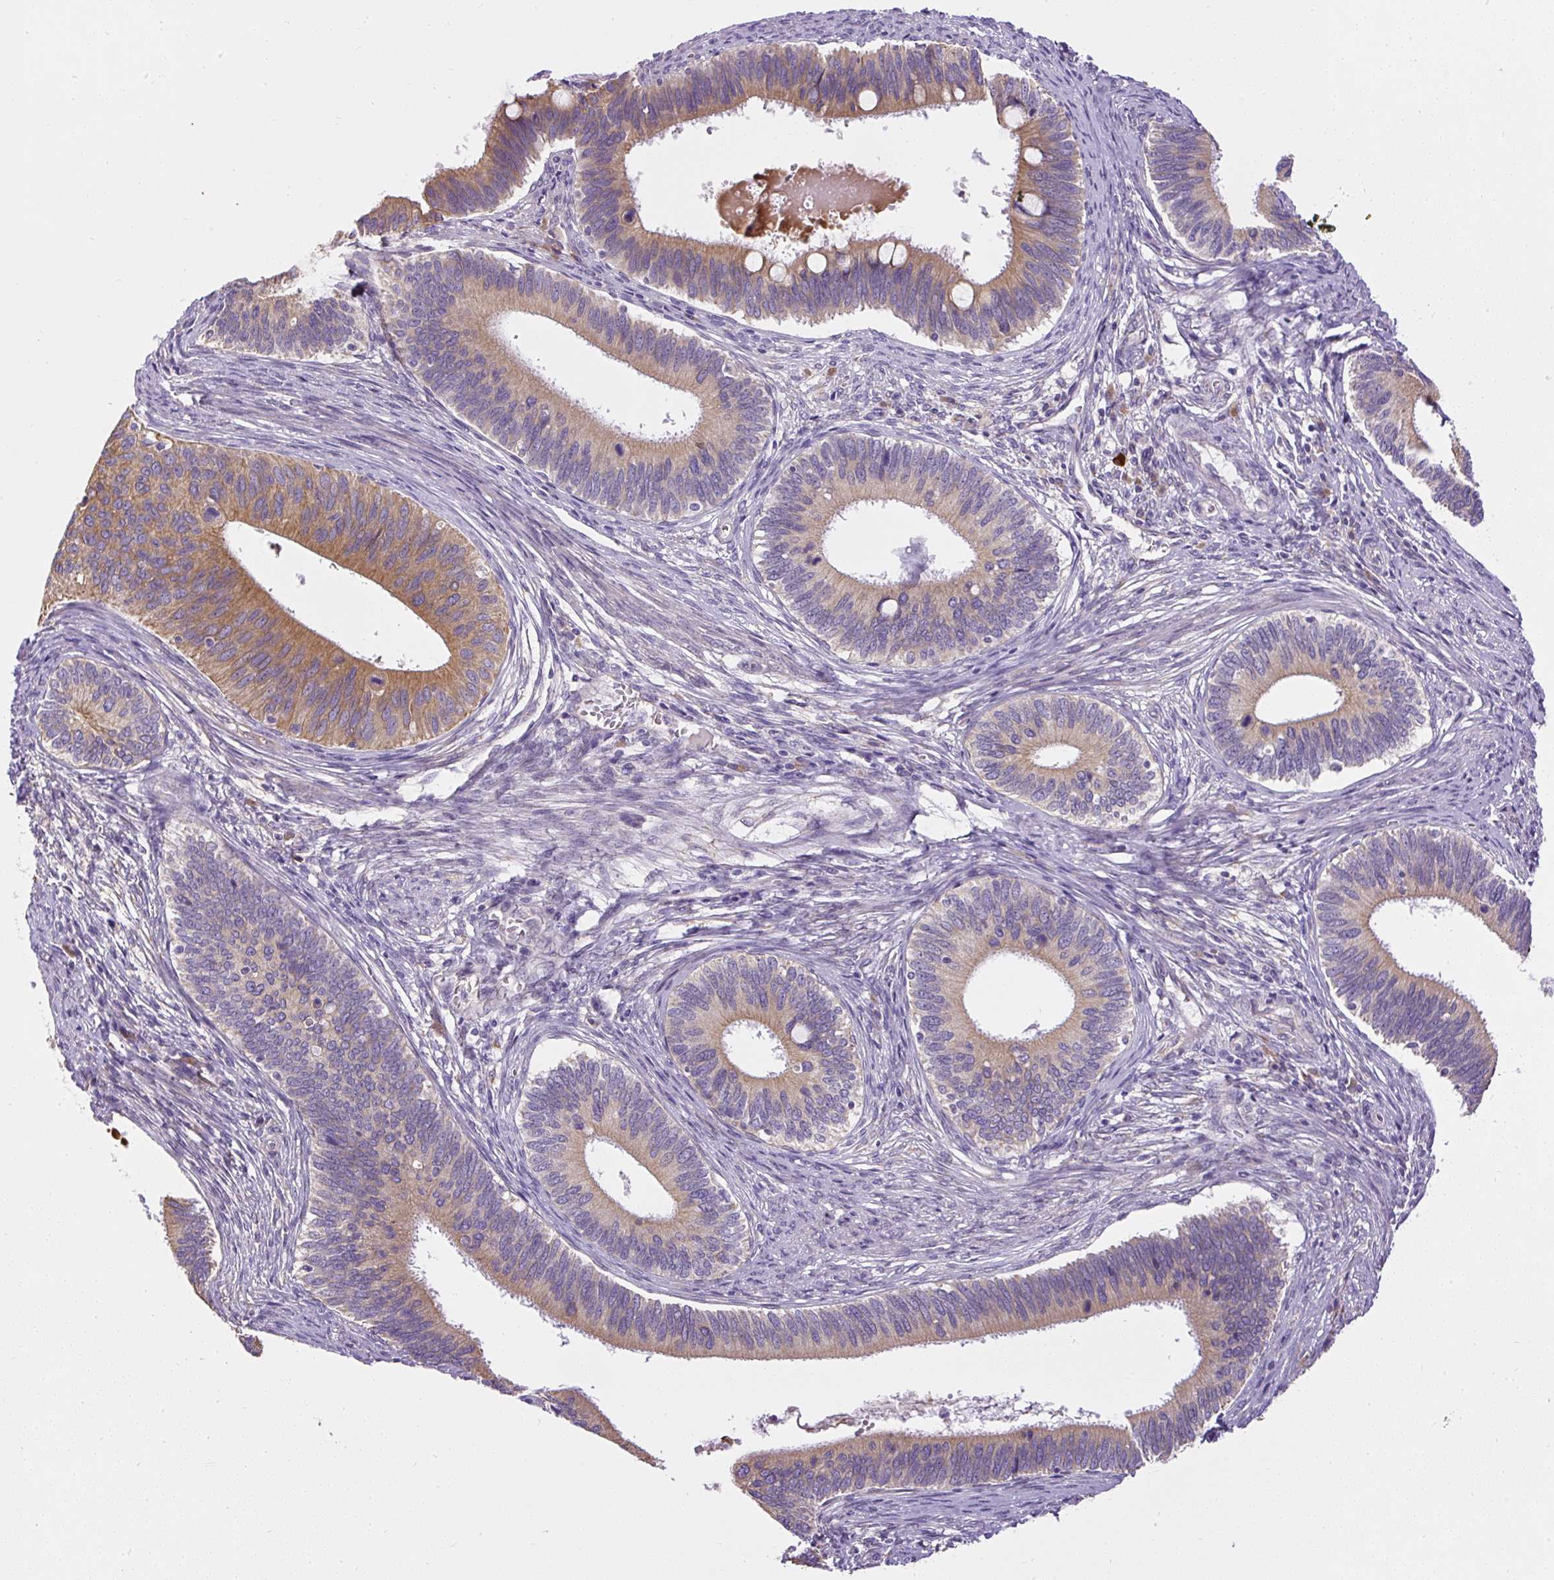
{"staining": {"intensity": "moderate", "quantity": "25%-75%", "location": "cytoplasmic/membranous"}, "tissue": "cervical cancer", "cell_type": "Tumor cells", "image_type": "cancer", "snomed": [{"axis": "morphology", "description": "Adenocarcinoma, NOS"}, {"axis": "topography", "description": "Cervix"}], "caption": "DAB (3,3'-diaminobenzidine) immunohistochemical staining of human cervical cancer (adenocarcinoma) reveals moderate cytoplasmic/membranous protein positivity in approximately 25%-75% of tumor cells.", "gene": "FAM149A", "patient": {"sex": "female", "age": 42}}